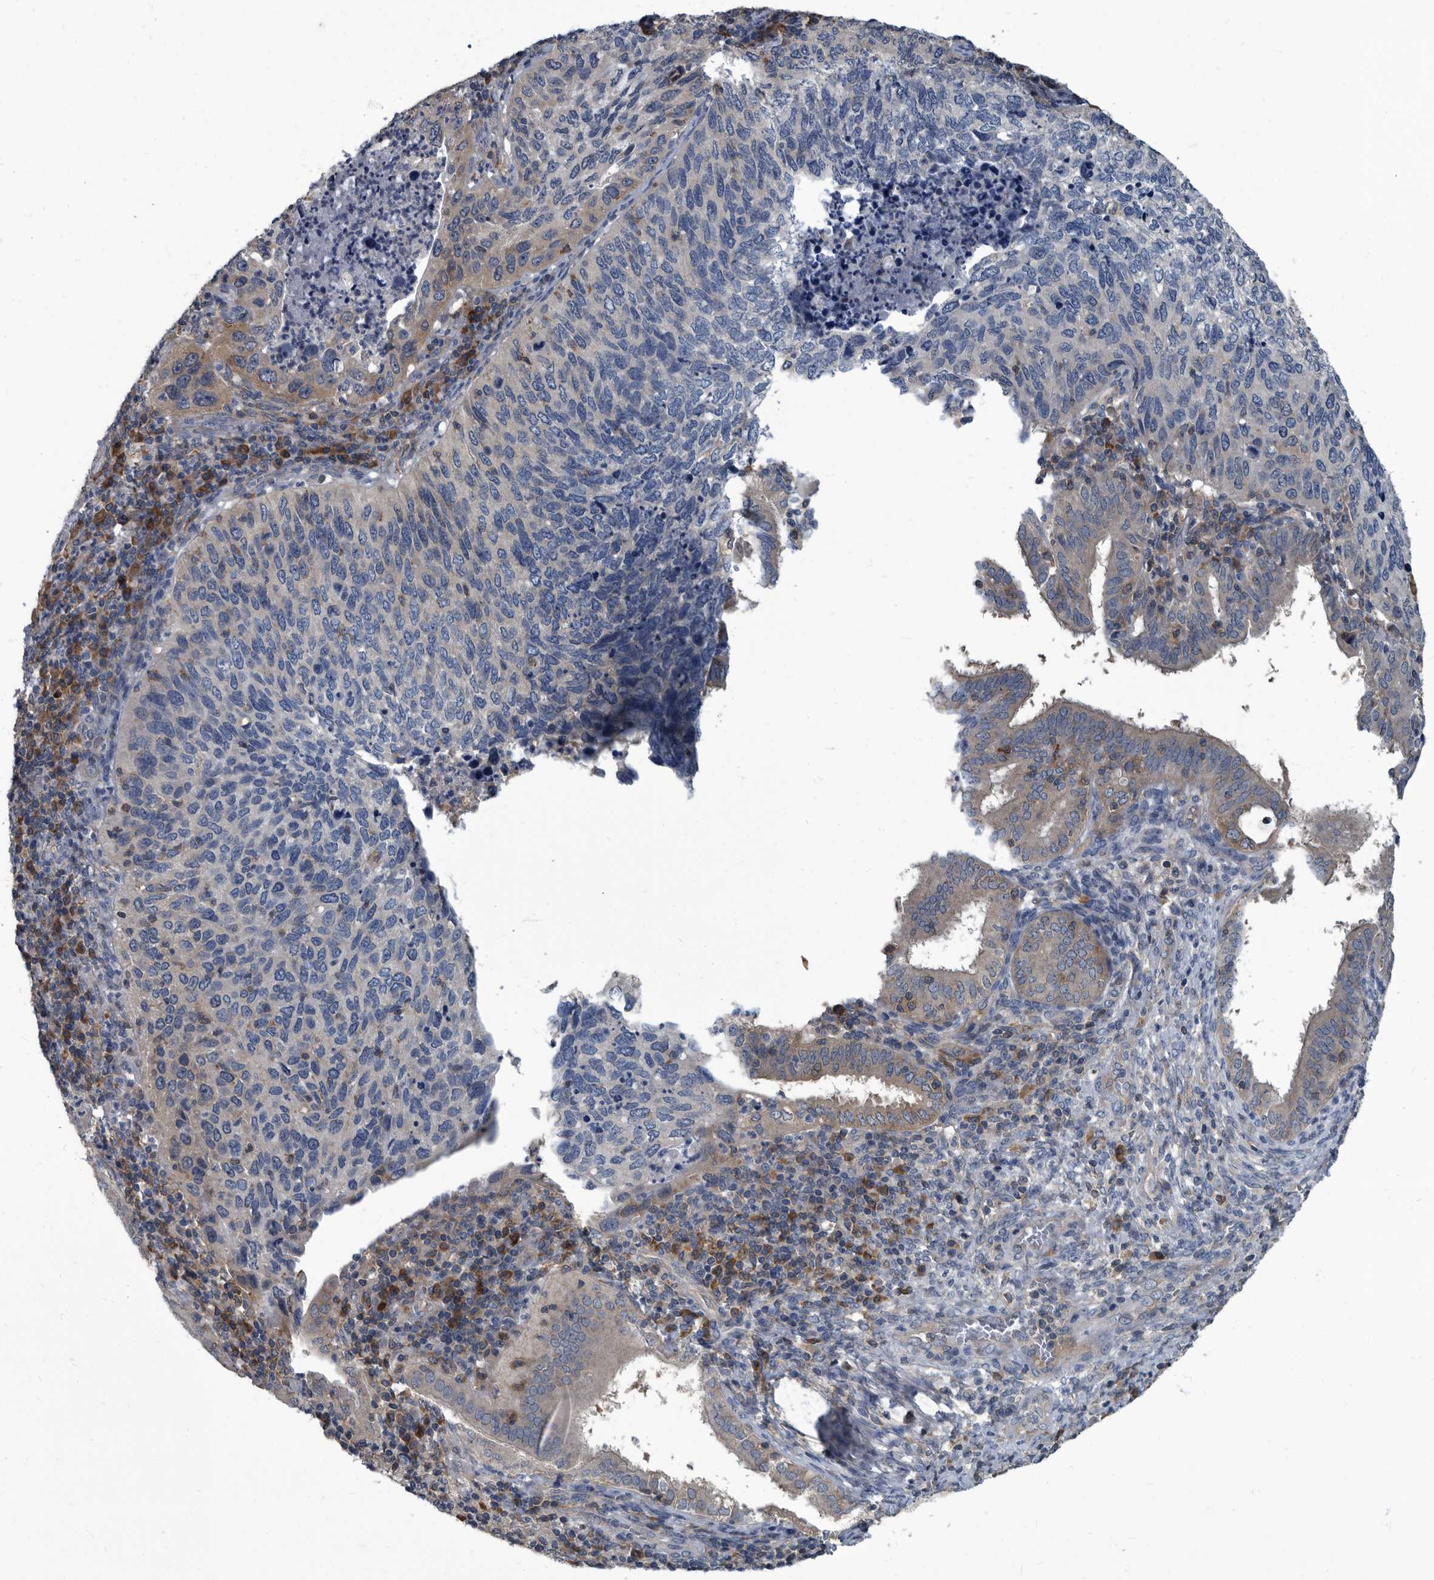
{"staining": {"intensity": "weak", "quantity": "<25%", "location": "cytoplasmic/membranous"}, "tissue": "cervical cancer", "cell_type": "Tumor cells", "image_type": "cancer", "snomed": [{"axis": "morphology", "description": "Squamous cell carcinoma, NOS"}, {"axis": "topography", "description": "Cervix"}], "caption": "Tumor cells show no significant protein positivity in squamous cell carcinoma (cervical).", "gene": "CDV3", "patient": {"sex": "female", "age": 38}}